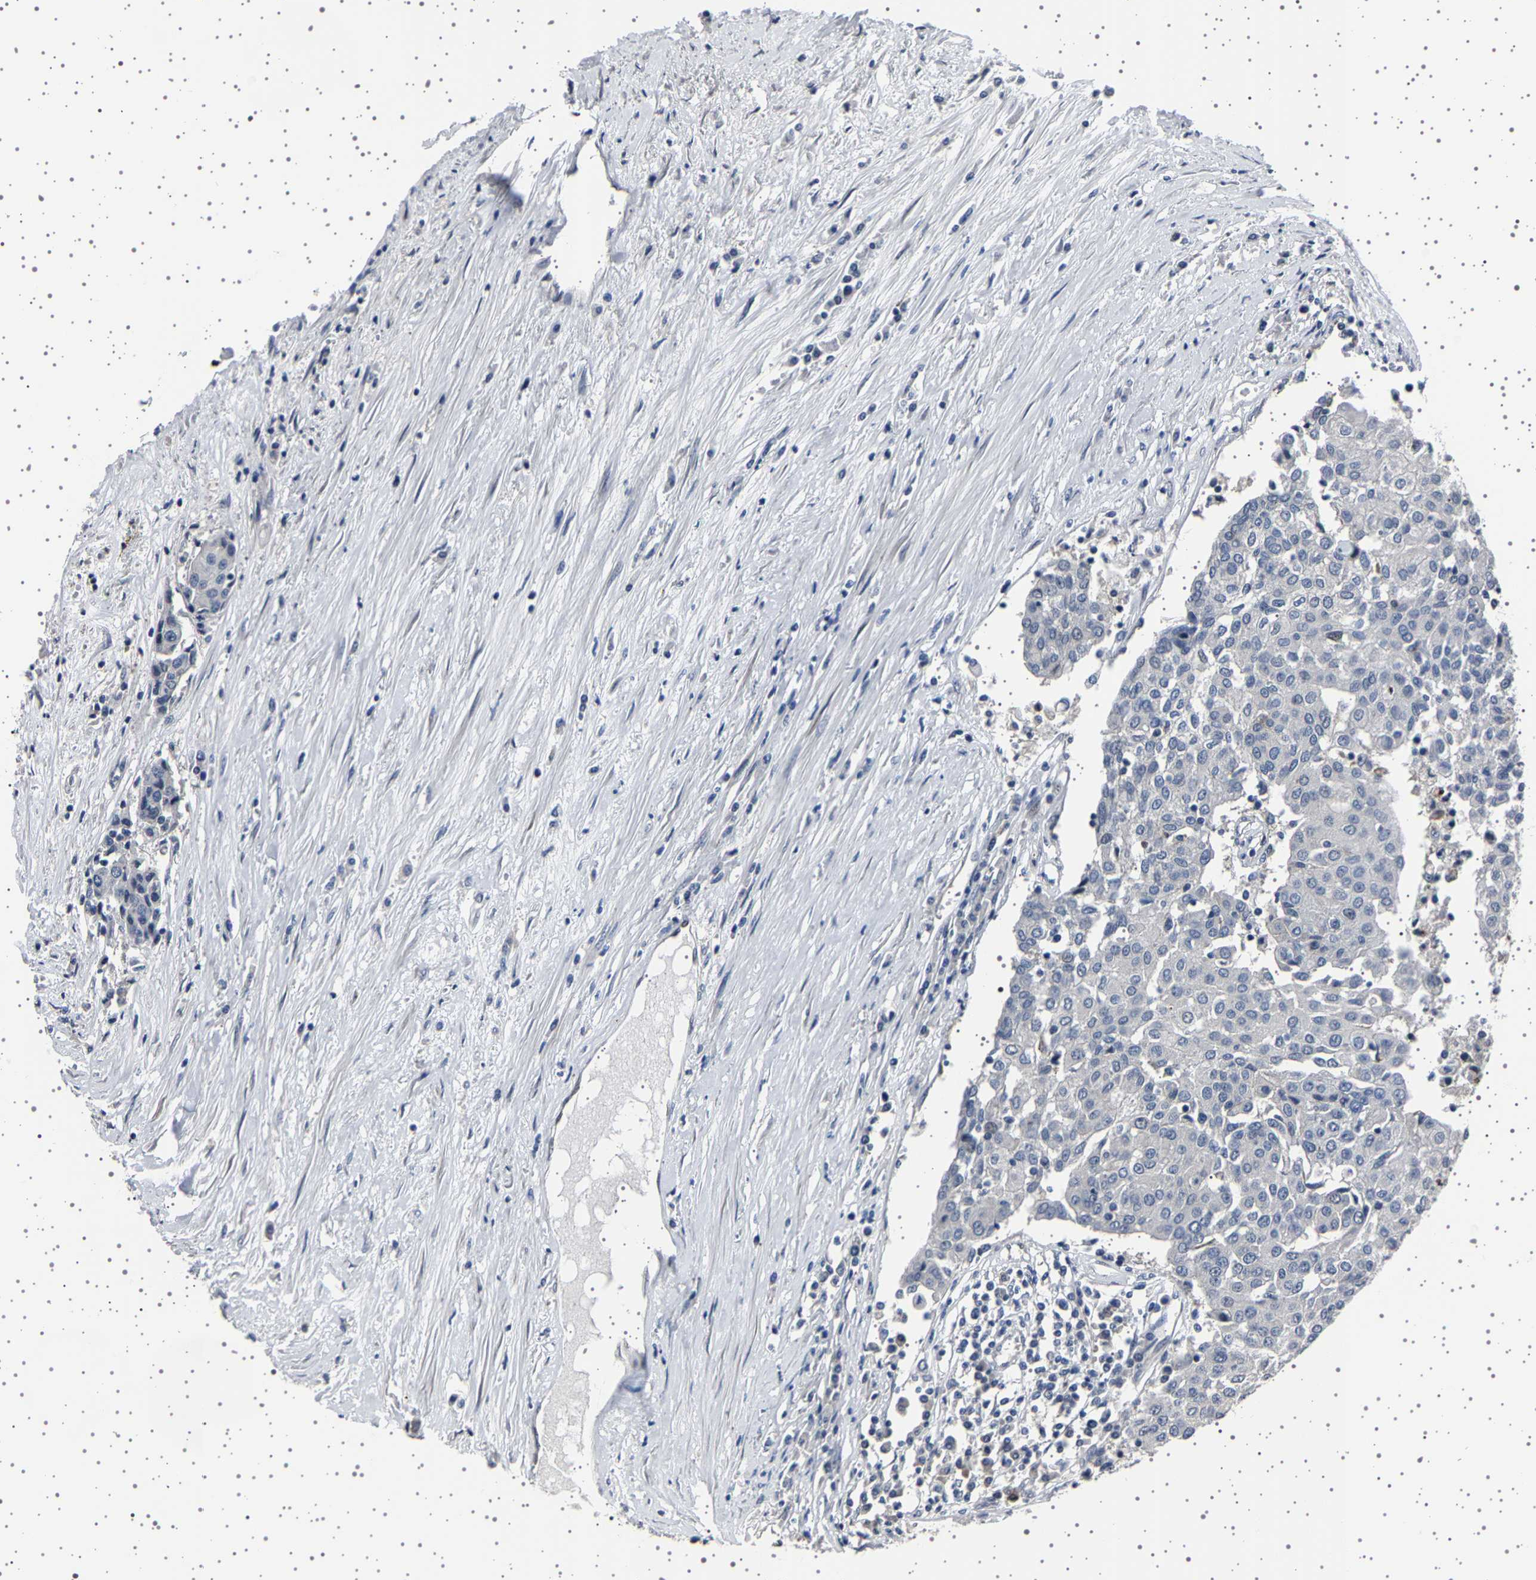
{"staining": {"intensity": "negative", "quantity": "none", "location": "none"}, "tissue": "urothelial cancer", "cell_type": "Tumor cells", "image_type": "cancer", "snomed": [{"axis": "morphology", "description": "Urothelial carcinoma, High grade"}, {"axis": "topography", "description": "Urinary bladder"}], "caption": "High power microscopy photomicrograph of an immunohistochemistry histopathology image of urothelial cancer, revealing no significant expression in tumor cells.", "gene": "IL10RB", "patient": {"sex": "female", "age": 85}}